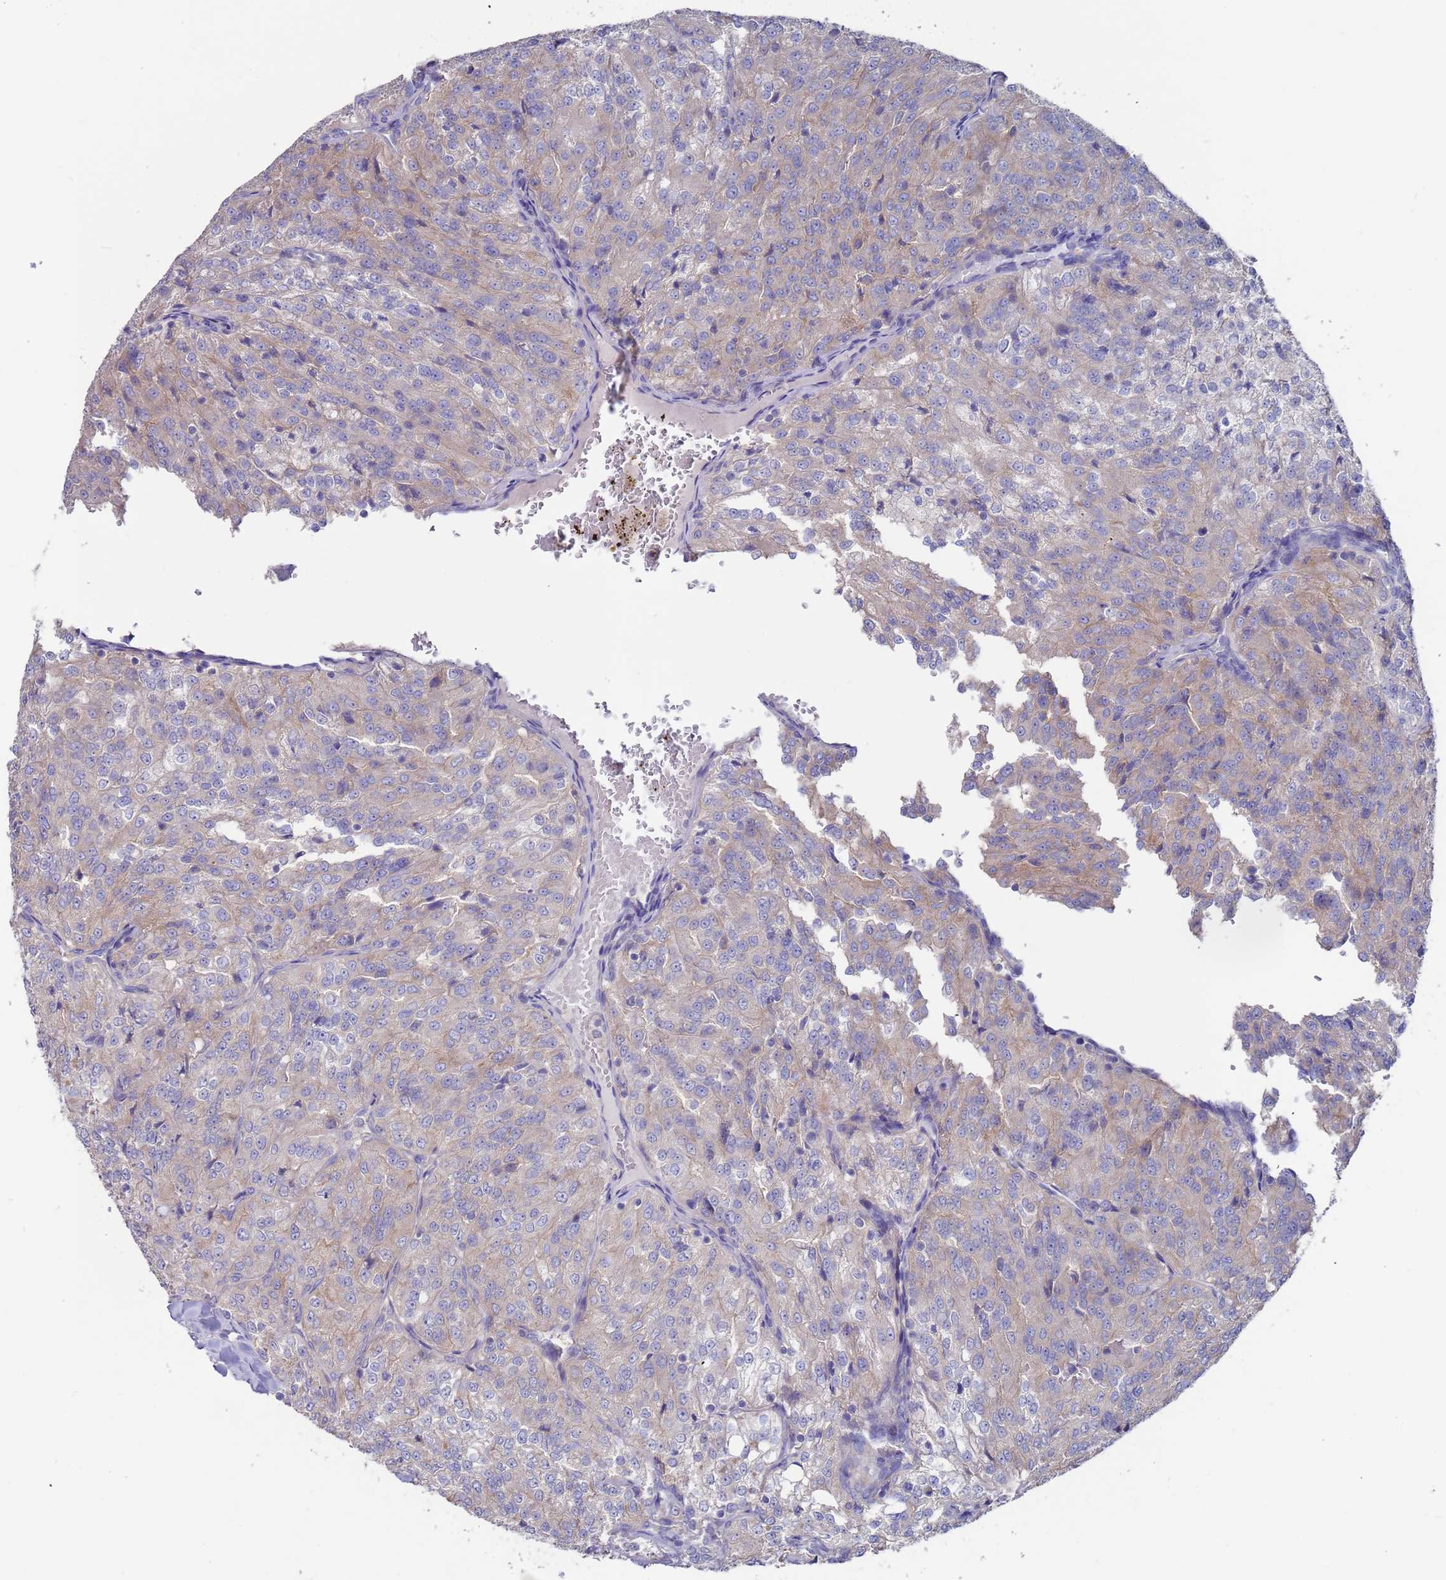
{"staining": {"intensity": "negative", "quantity": "none", "location": "none"}, "tissue": "renal cancer", "cell_type": "Tumor cells", "image_type": "cancer", "snomed": [{"axis": "morphology", "description": "Adenocarcinoma, NOS"}, {"axis": "topography", "description": "Kidney"}], "caption": "Human renal cancer (adenocarcinoma) stained for a protein using immunohistochemistry (IHC) exhibits no staining in tumor cells.", "gene": "KRTCAP3", "patient": {"sex": "female", "age": 63}}